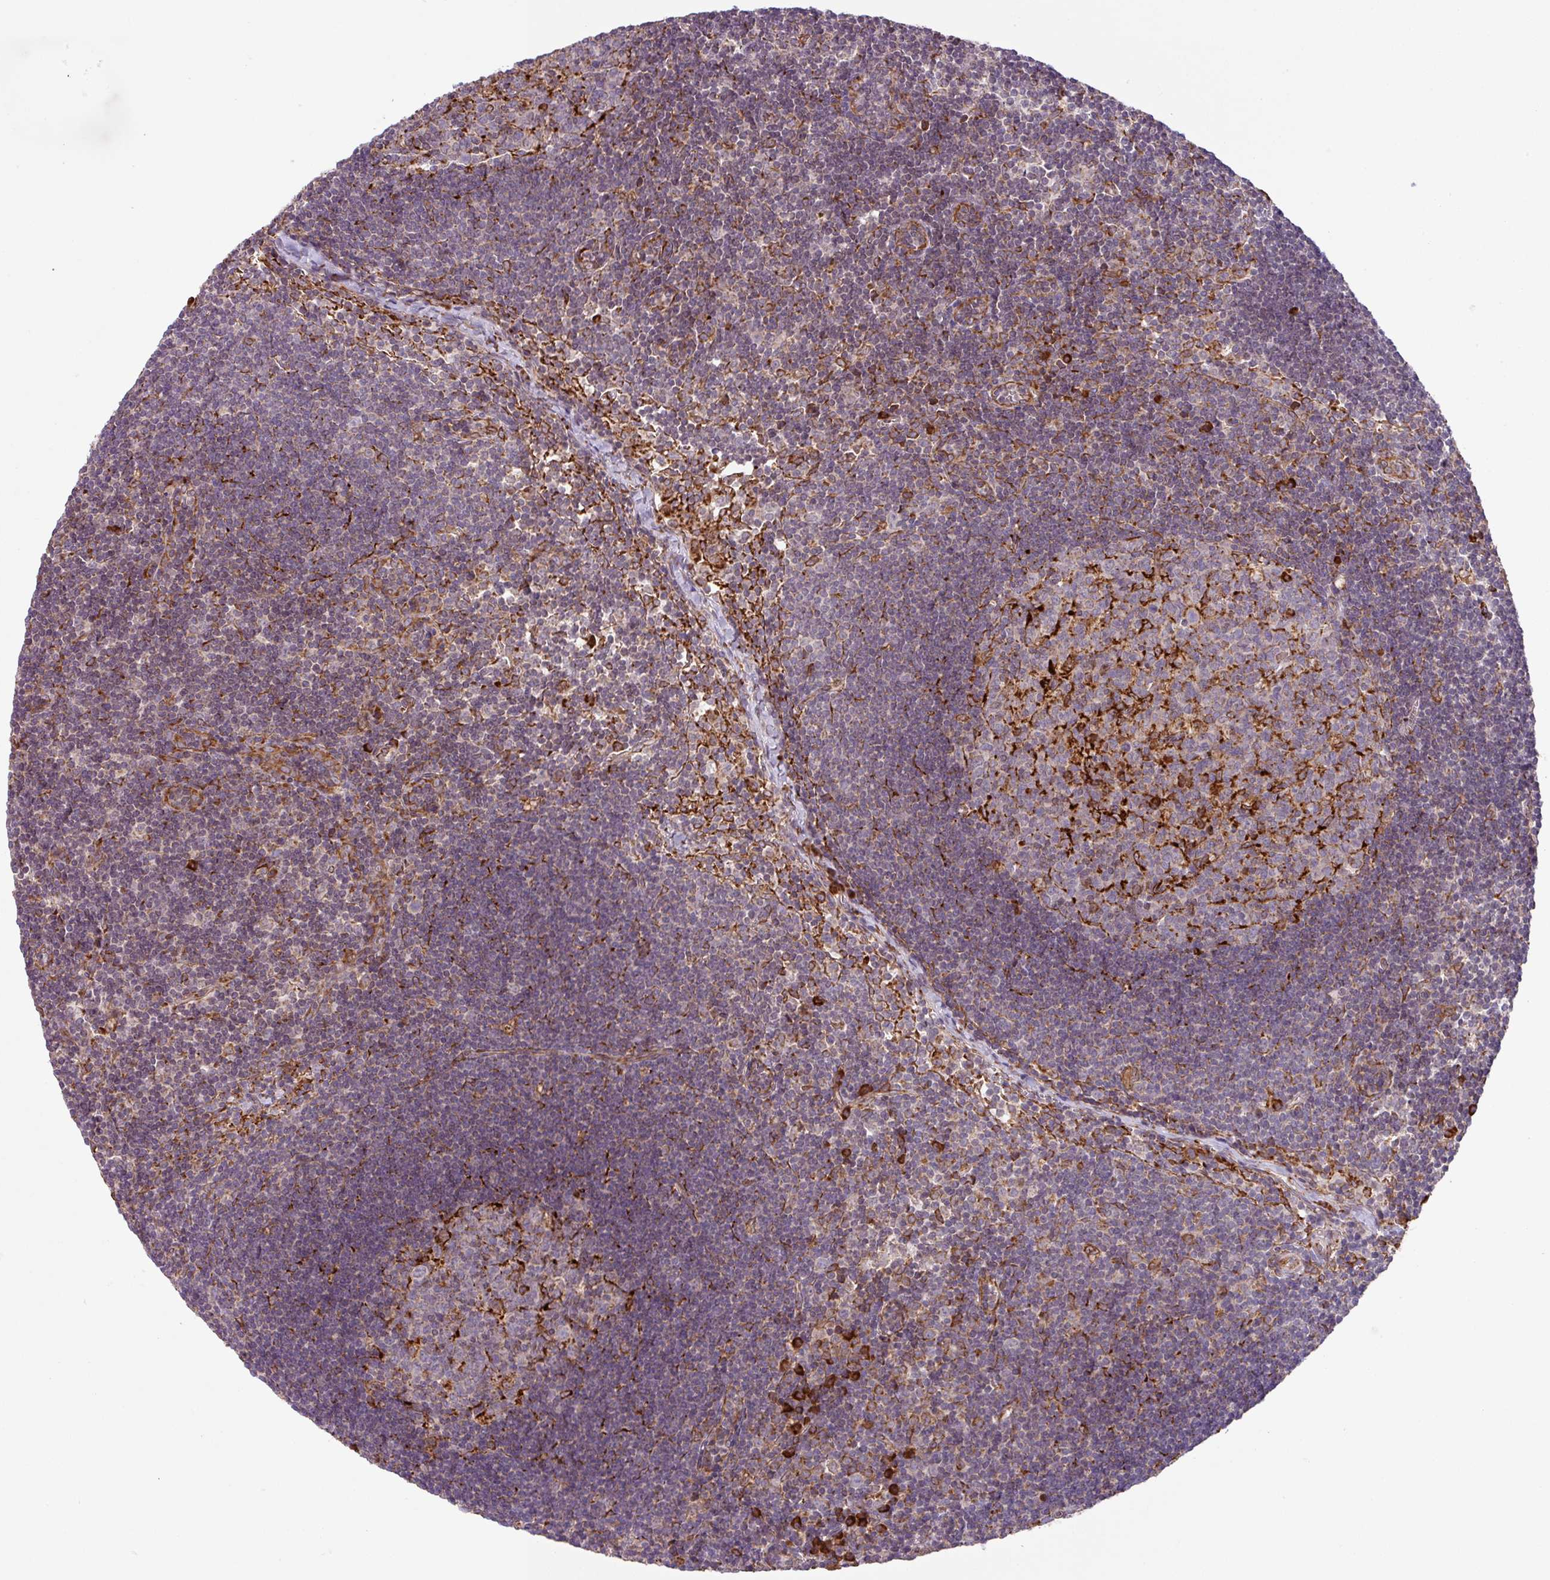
{"staining": {"intensity": "strong", "quantity": "<25%", "location": "cytoplasmic/membranous"}, "tissue": "lymph node", "cell_type": "Germinal center cells", "image_type": "normal", "snomed": [{"axis": "morphology", "description": "Normal tissue, NOS"}, {"axis": "topography", "description": "Lymph node"}], "caption": "Lymph node stained with a brown dye demonstrates strong cytoplasmic/membranous positive expression in approximately <25% of germinal center cells.", "gene": "SLC39A7", "patient": {"sex": "female", "age": 29}}